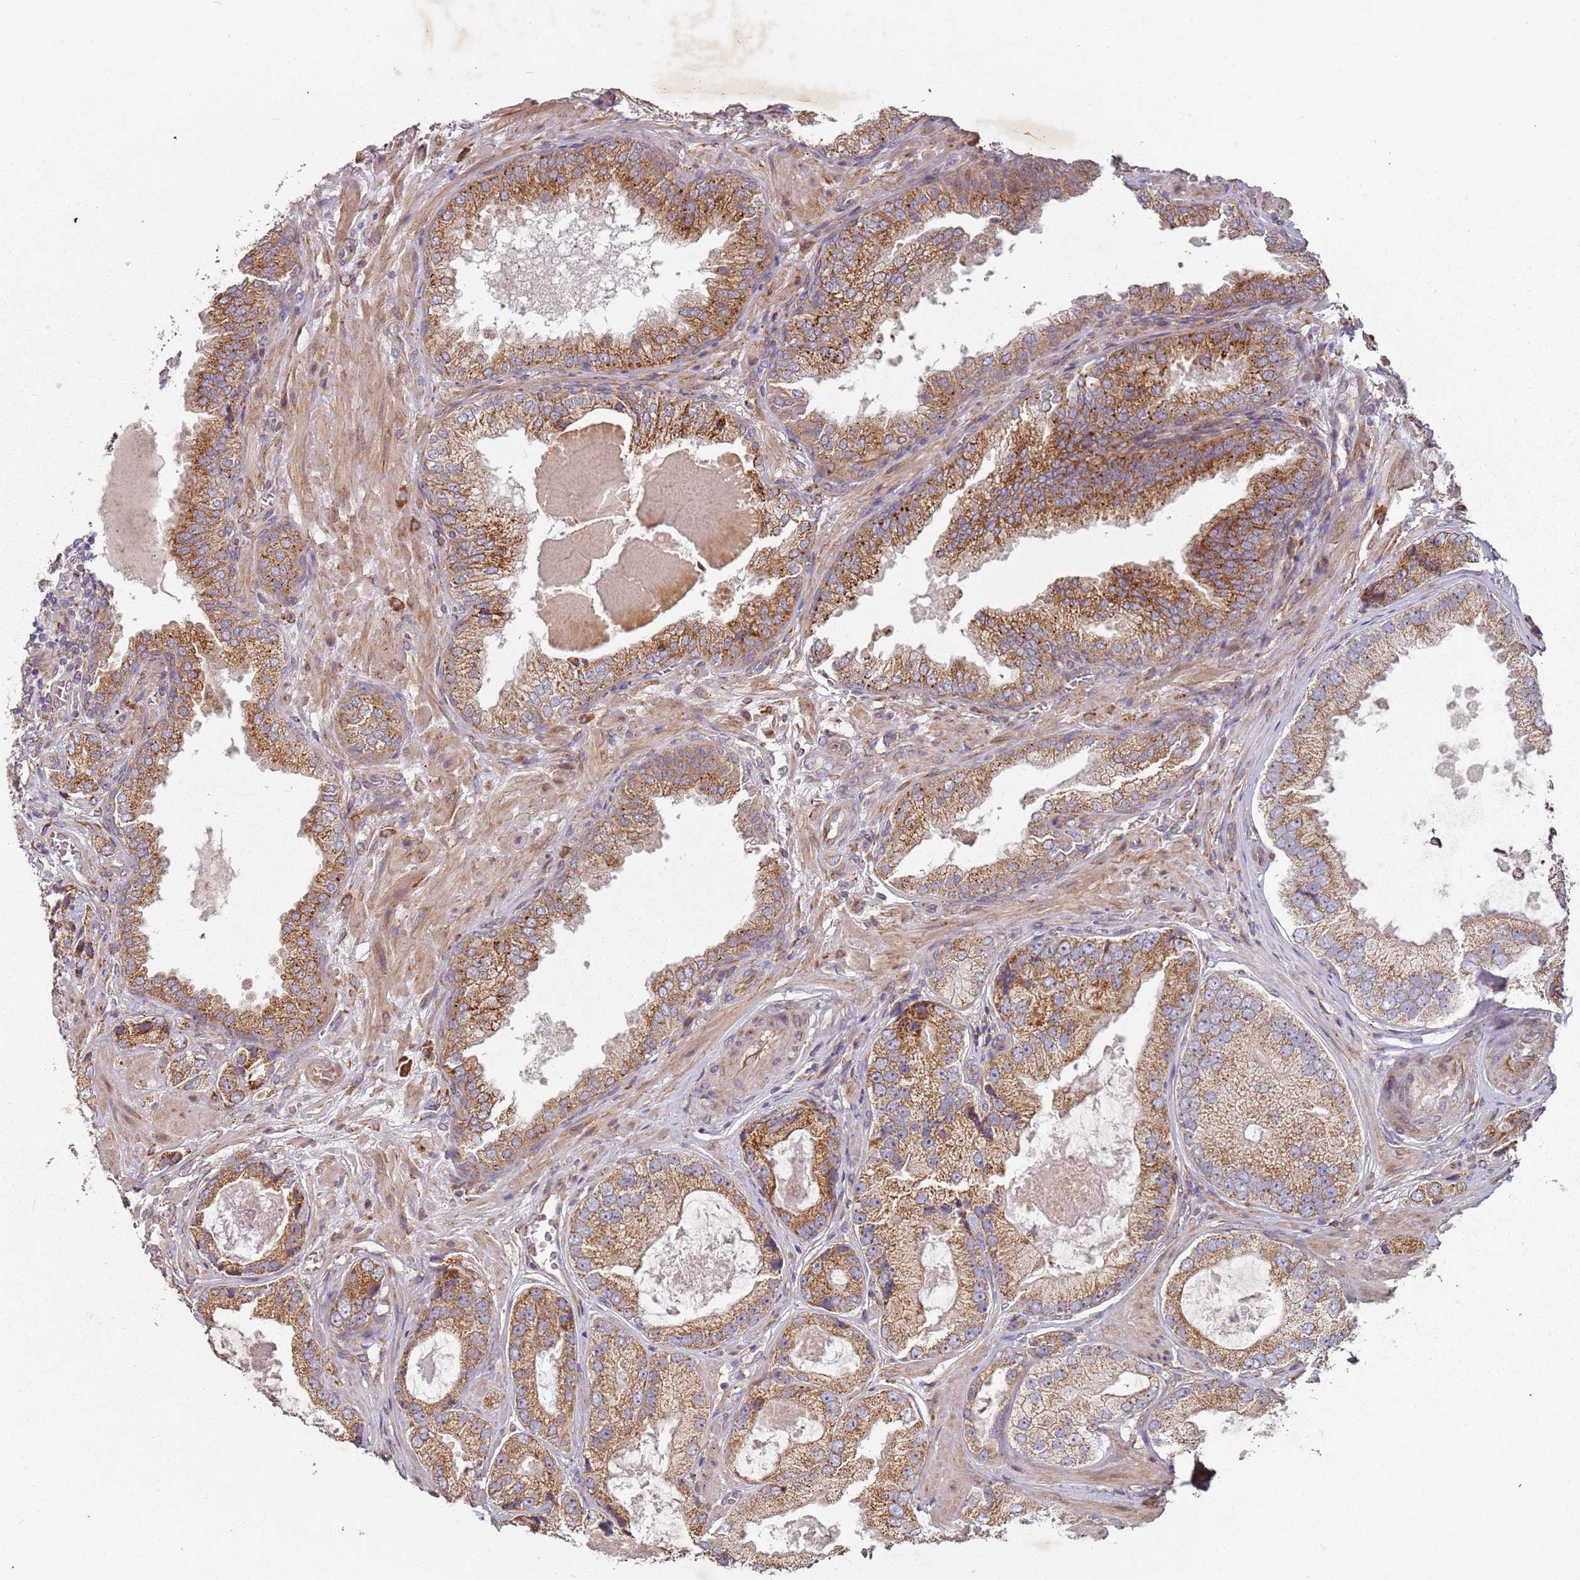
{"staining": {"intensity": "moderate", "quantity": ">75%", "location": "cytoplasmic/membranous"}, "tissue": "prostate cancer", "cell_type": "Tumor cells", "image_type": "cancer", "snomed": [{"axis": "morphology", "description": "Adenocarcinoma, High grade"}, {"axis": "topography", "description": "Prostate"}], "caption": "IHC micrograph of prostate high-grade adenocarcinoma stained for a protein (brown), which reveals medium levels of moderate cytoplasmic/membranous positivity in about >75% of tumor cells.", "gene": "ARFRP1", "patient": {"sex": "male", "age": 59}}